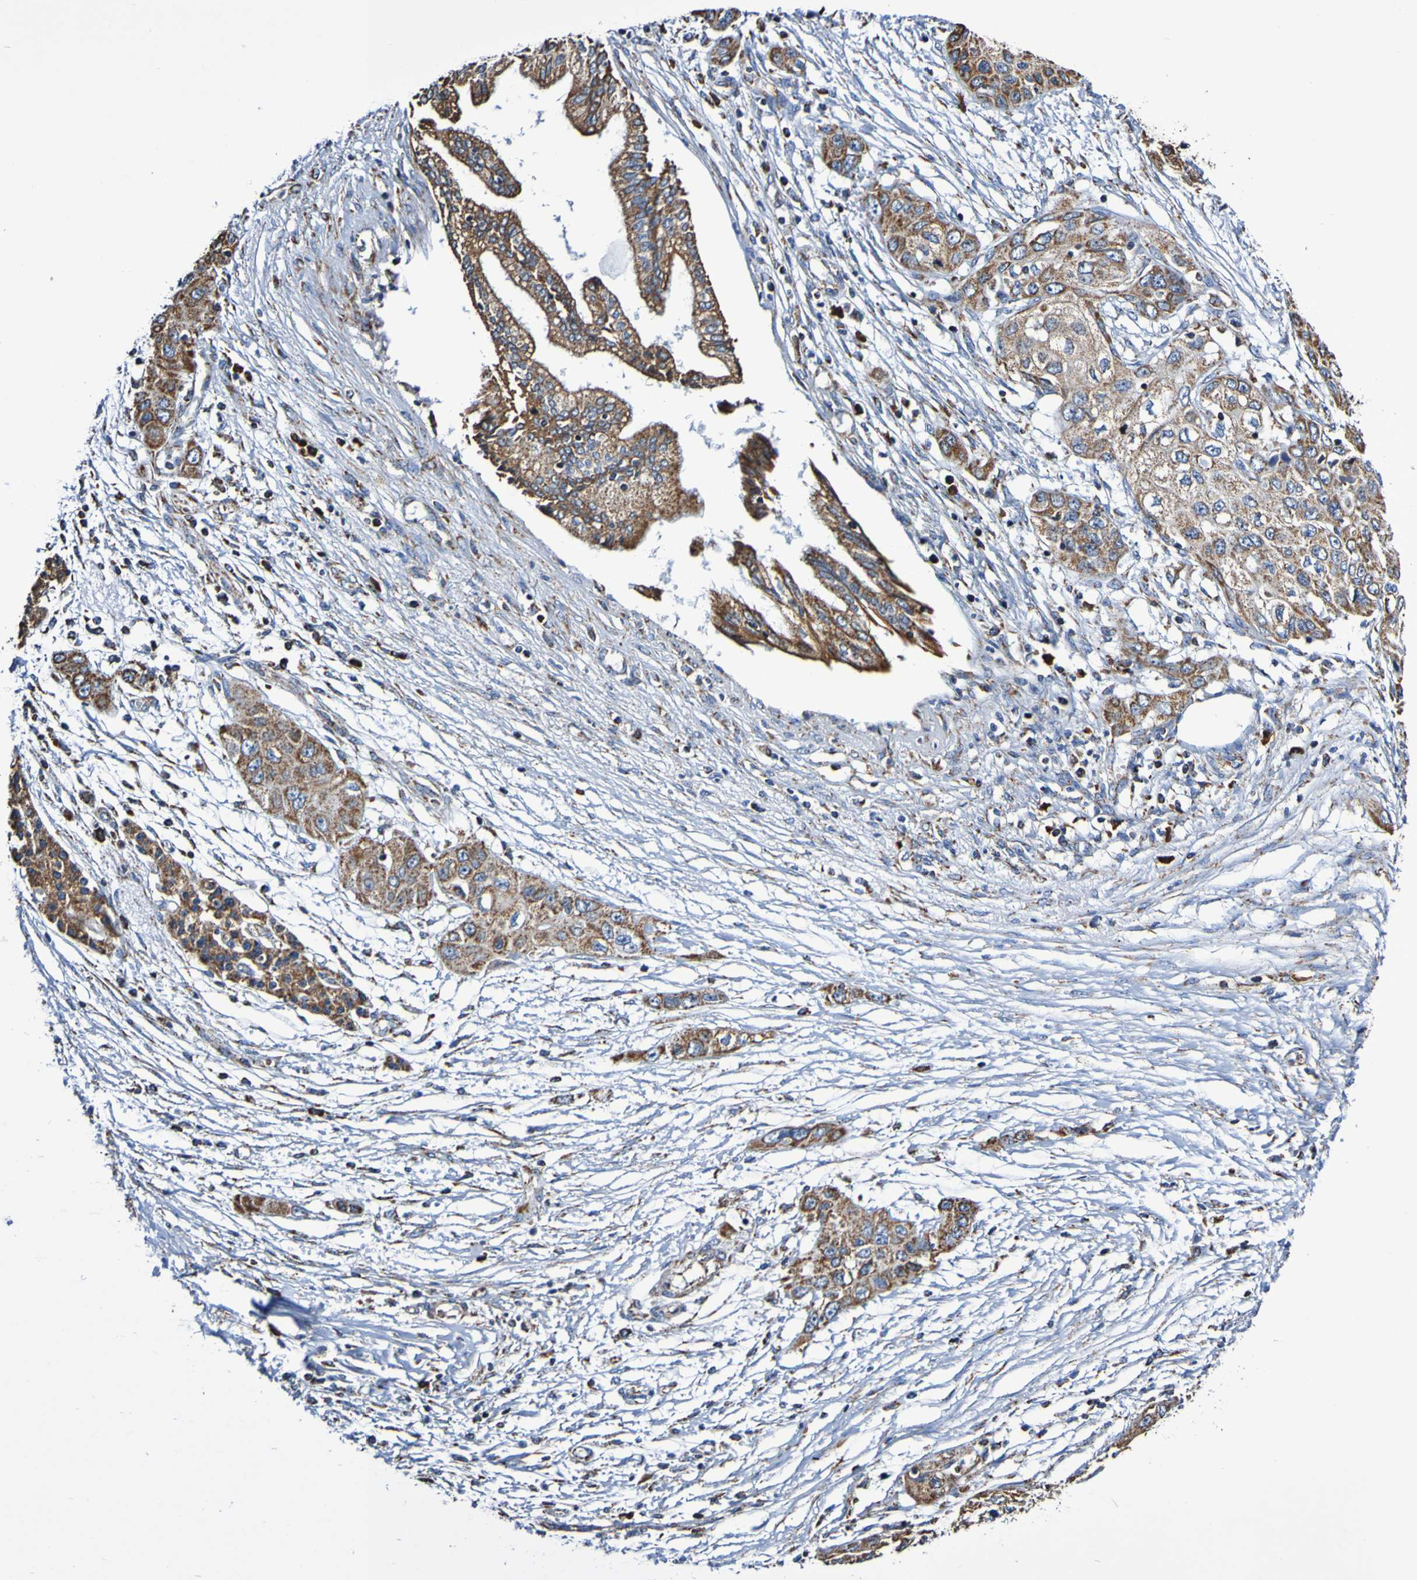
{"staining": {"intensity": "strong", "quantity": ">75%", "location": "cytoplasmic/membranous"}, "tissue": "pancreatic cancer", "cell_type": "Tumor cells", "image_type": "cancer", "snomed": [{"axis": "morphology", "description": "Adenocarcinoma, NOS"}, {"axis": "topography", "description": "Pancreas"}], "caption": "Tumor cells exhibit high levels of strong cytoplasmic/membranous positivity in approximately >75% of cells in pancreatic cancer. (DAB (3,3'-diaminobenzidine) IHC with brightfield microscopy, high magnification).", "gene": "IL18R1", "patient": {"sex": "female", "age": 70}}